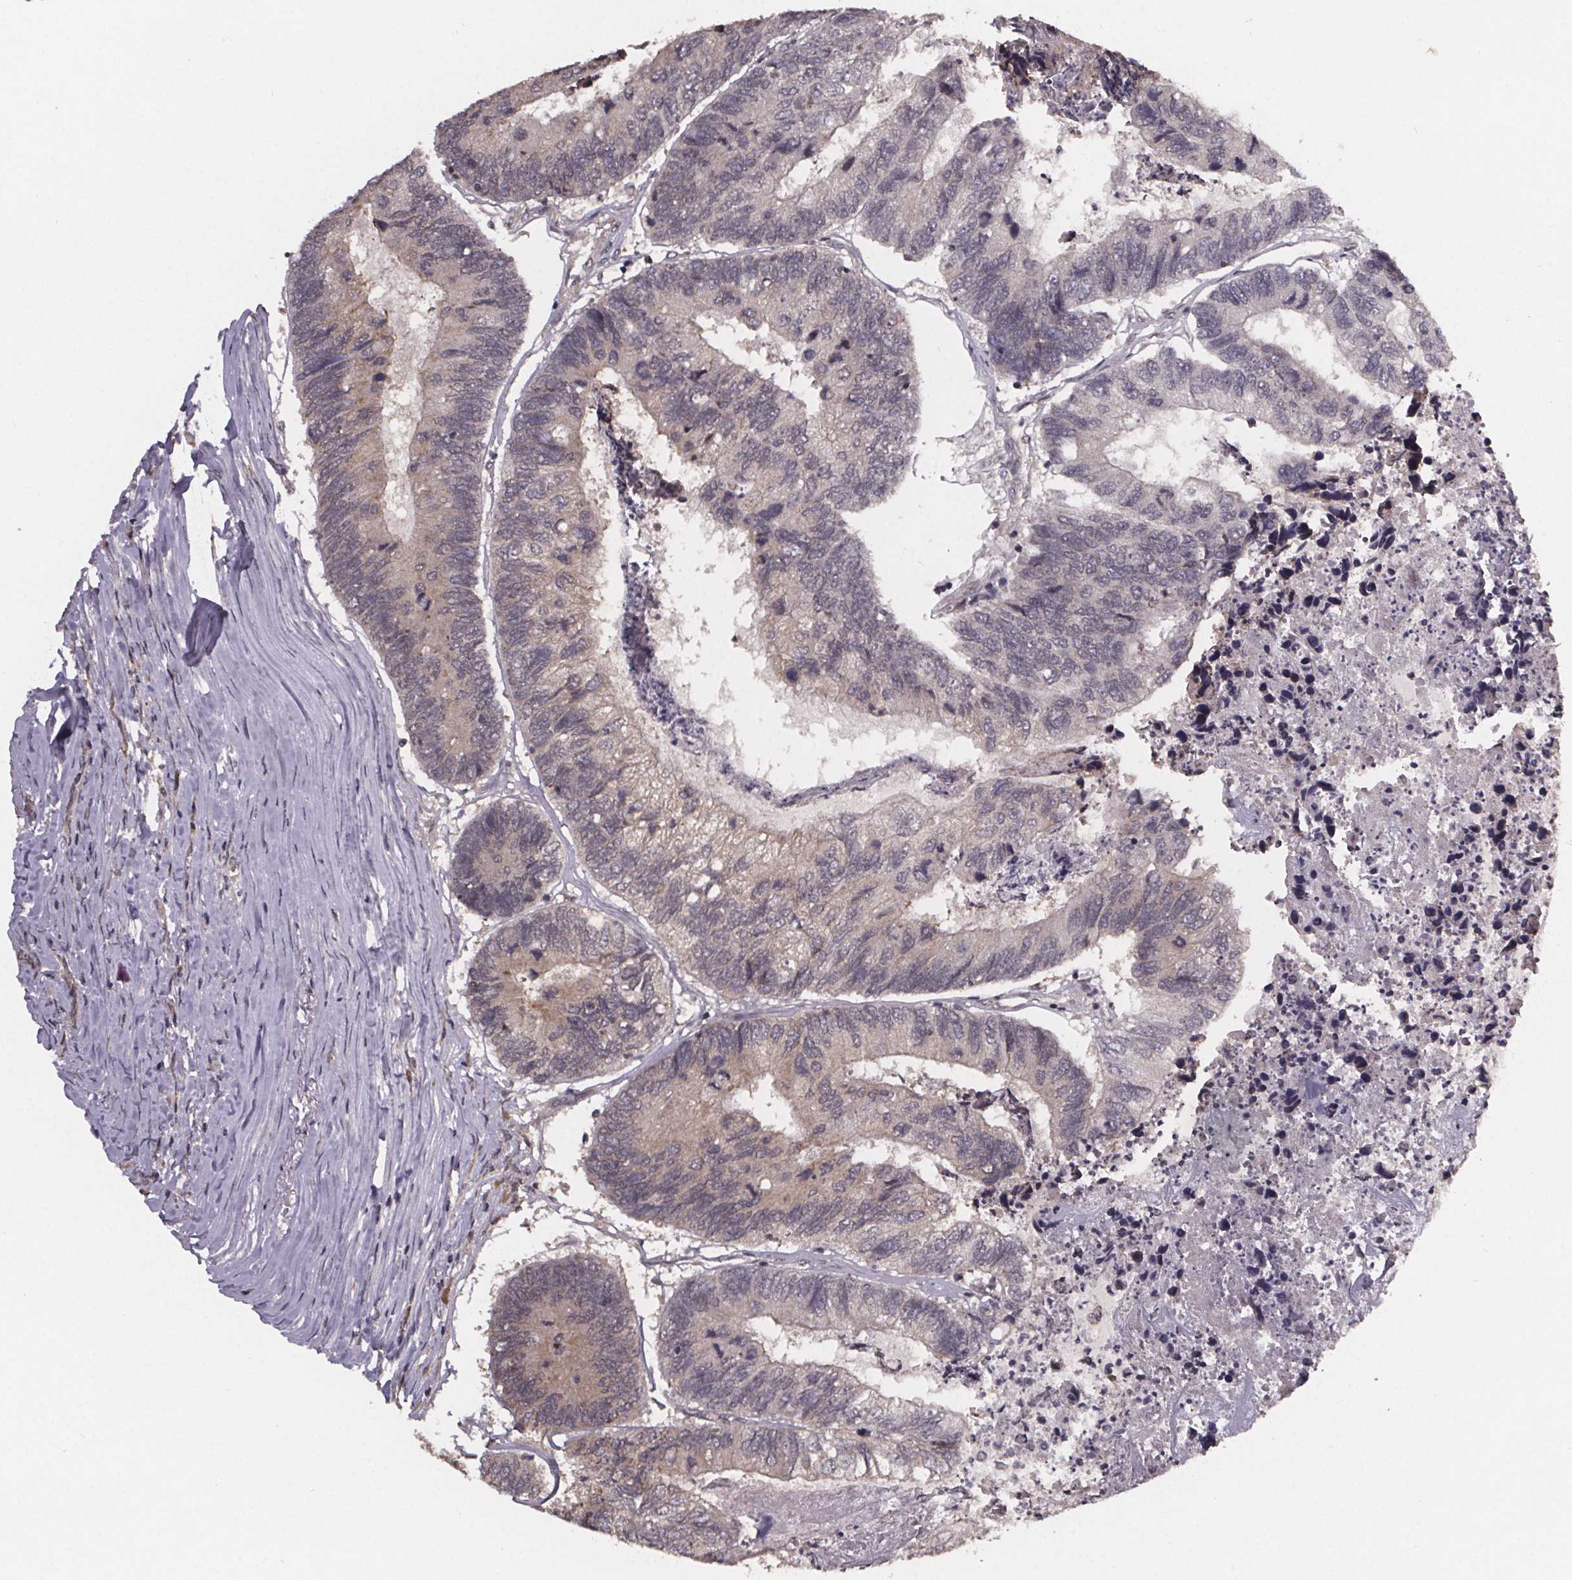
{"staining": {"intensity": "weak", "quantity": ">75%", "location": "cytoplasmic/membranous"}, "tissue": "colorectal cancer", "cell_type": "Tumor cells", "image_type": "cancer", "snomed": [{"axis": "morphology", "description": "Adenocarcinoma, NOS"}, {"axis": "topography", "description": "Colon"}], "caption": "The photomicrograph shows immunohistochemical staining of adenocarcinoma (colorectal). There is weak cytoplasmic/membranous staining is identified in approximately >75% of tumor cells. Nuclei are stained in blue.", "gene": "SAT1", "patient": {"sex": "female", "age": 67}}